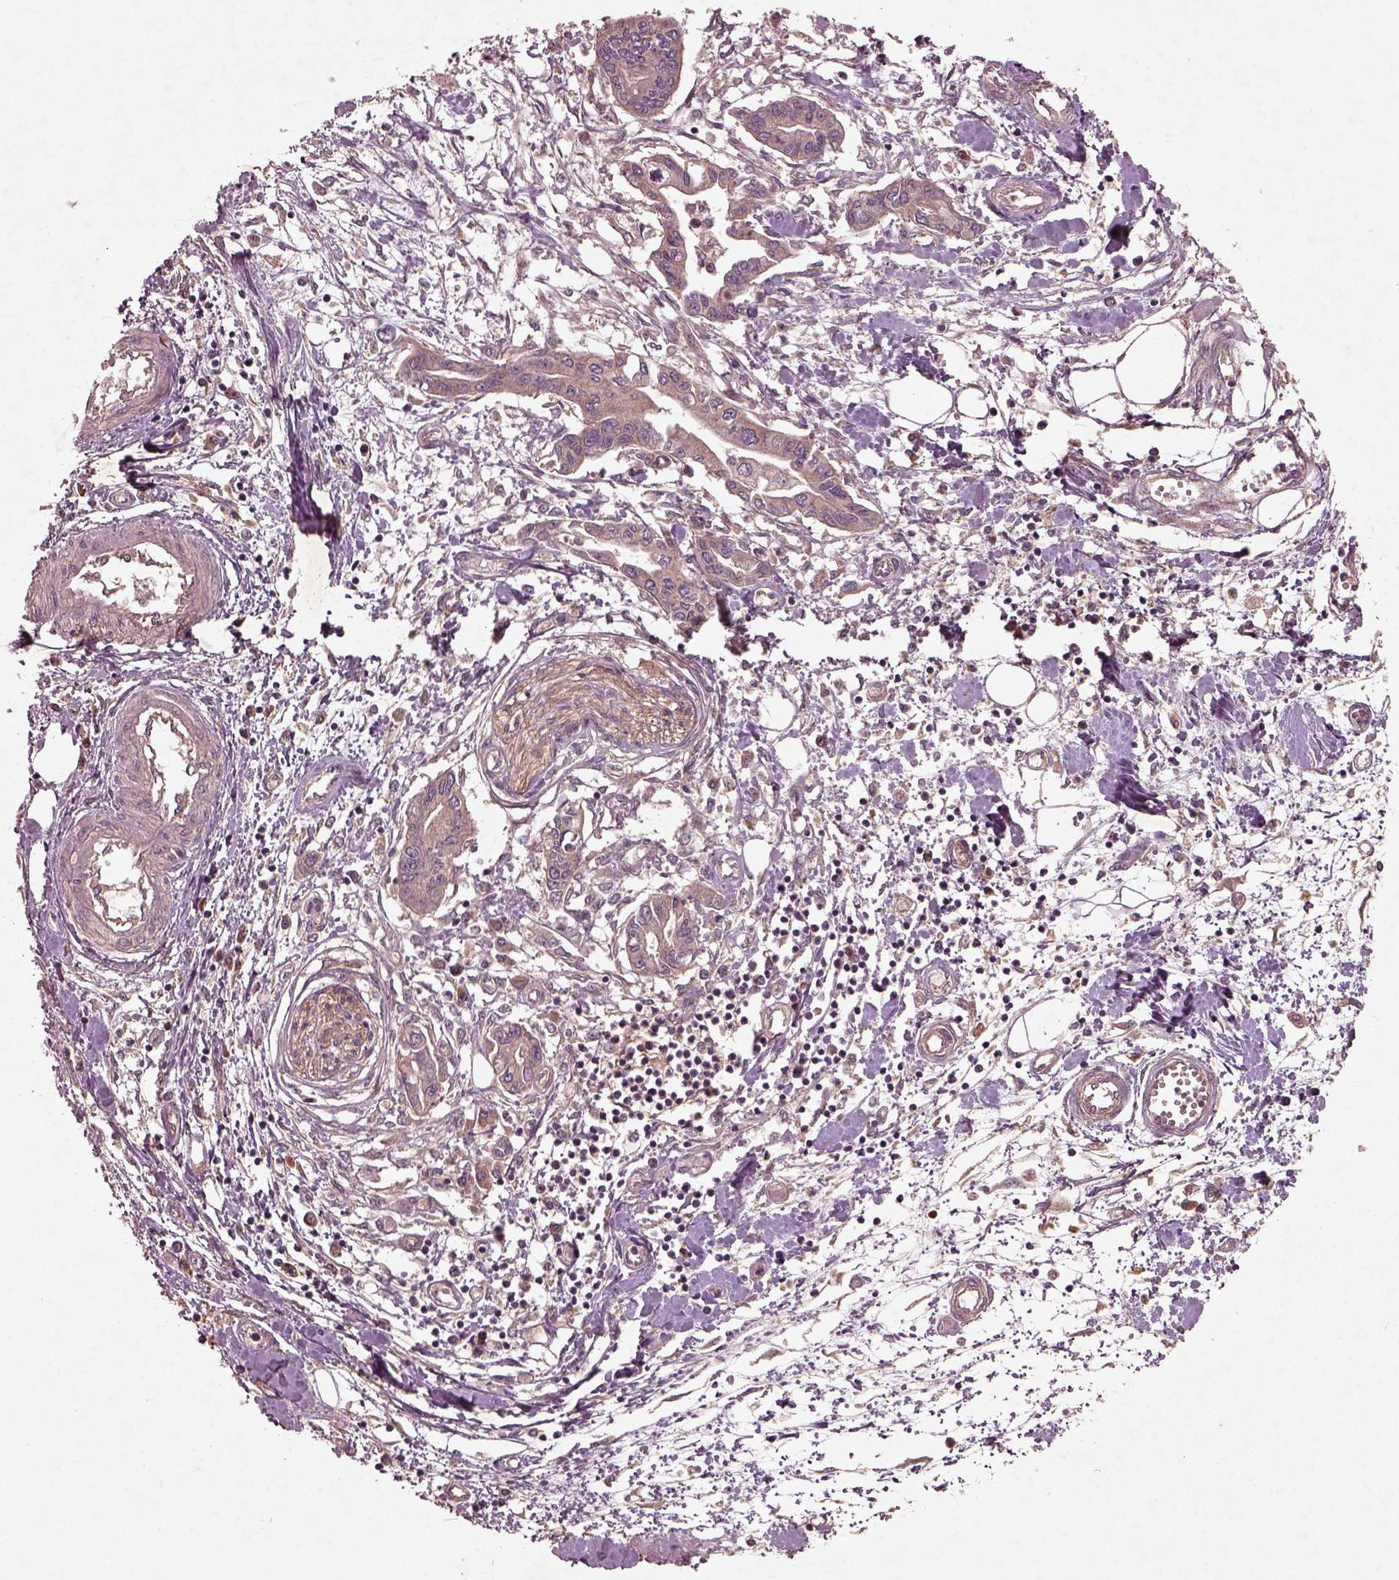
{"staining": {"intensity": "weak", "quantity": ">75%", "location": "cytoplasmic/membranous"}, "tissue": "pancreatic cancer", "cell_type": "Tumor cells", "image_type": "cancer", "snomed": [{"axis": "morphology", "description": "Adenocarcinoma, NOS"}, {"axis": "topography", "description": "Pancreas"}], "caption": "Protein staining of pancreatic adenocarcinoma tissue demonstrates weak cytoplasmic/membranous expression in about >75% of tumor cells.", "gene": "FAM234A", "patient": {"sex": "male", "age": 60}}